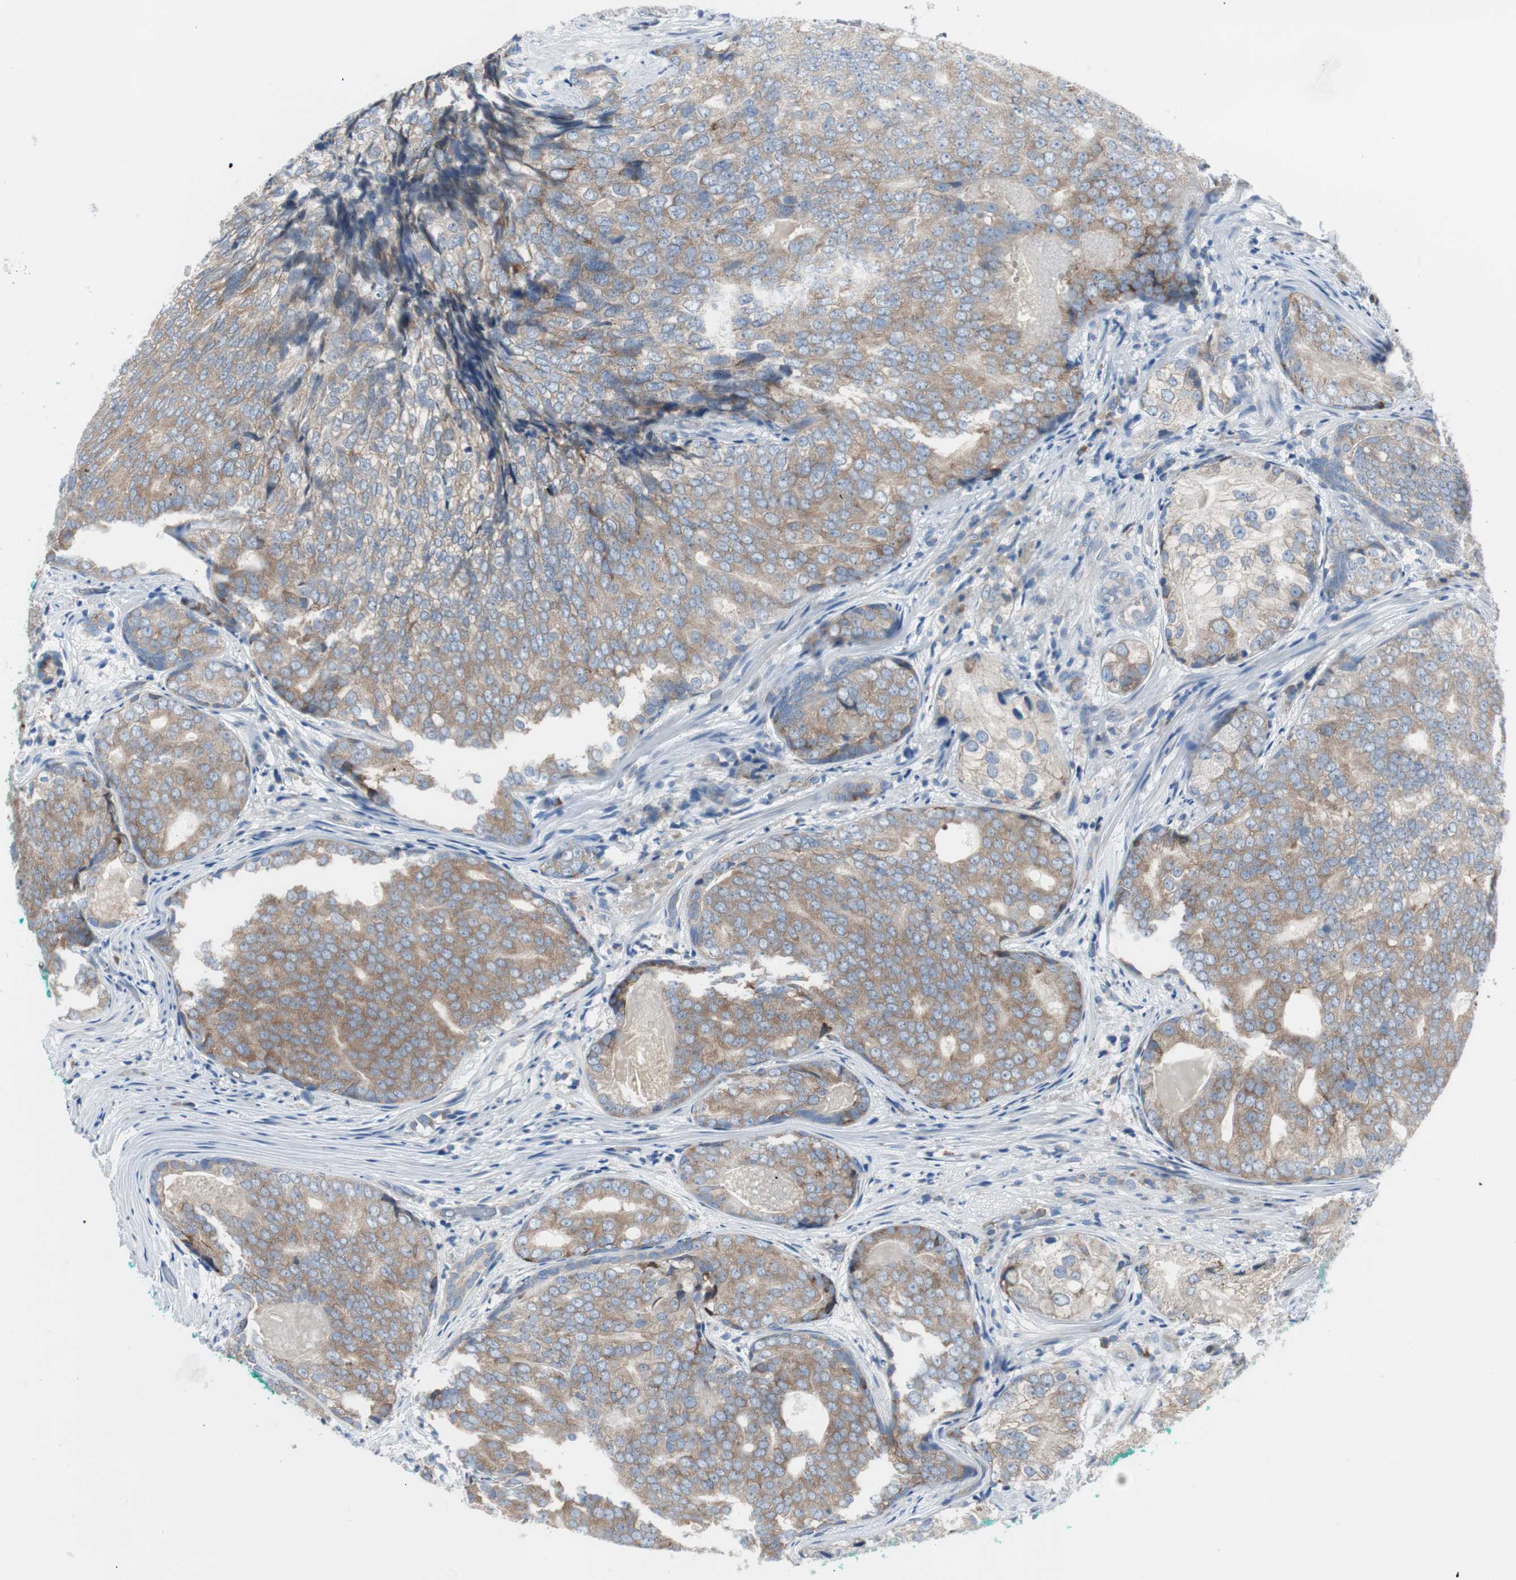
{"staining": {"intensity": "weak", "quantity": ">75%", "location": "cytoplasmic/membranous"}, "tissue": "prostate cancer", "cell_type": "Tumor cells", "image_type": "cancer", "snomed": [{"axis": "morphology", "description": "Adenocarcinoma, High grade"}, {"axis": "topography", "description": "Prostate"}], "caption": "DAB (3,3'-diaminobenzidine) immunohistochemical staining of human prostate cancer (adenocarcinoma (high-grade)) displays weak cytoplasmic/membranous protein expression in approximately >75% of tumor cells.", "gene": "RPS12", "patient": {"sex": "male", "age": 66}}